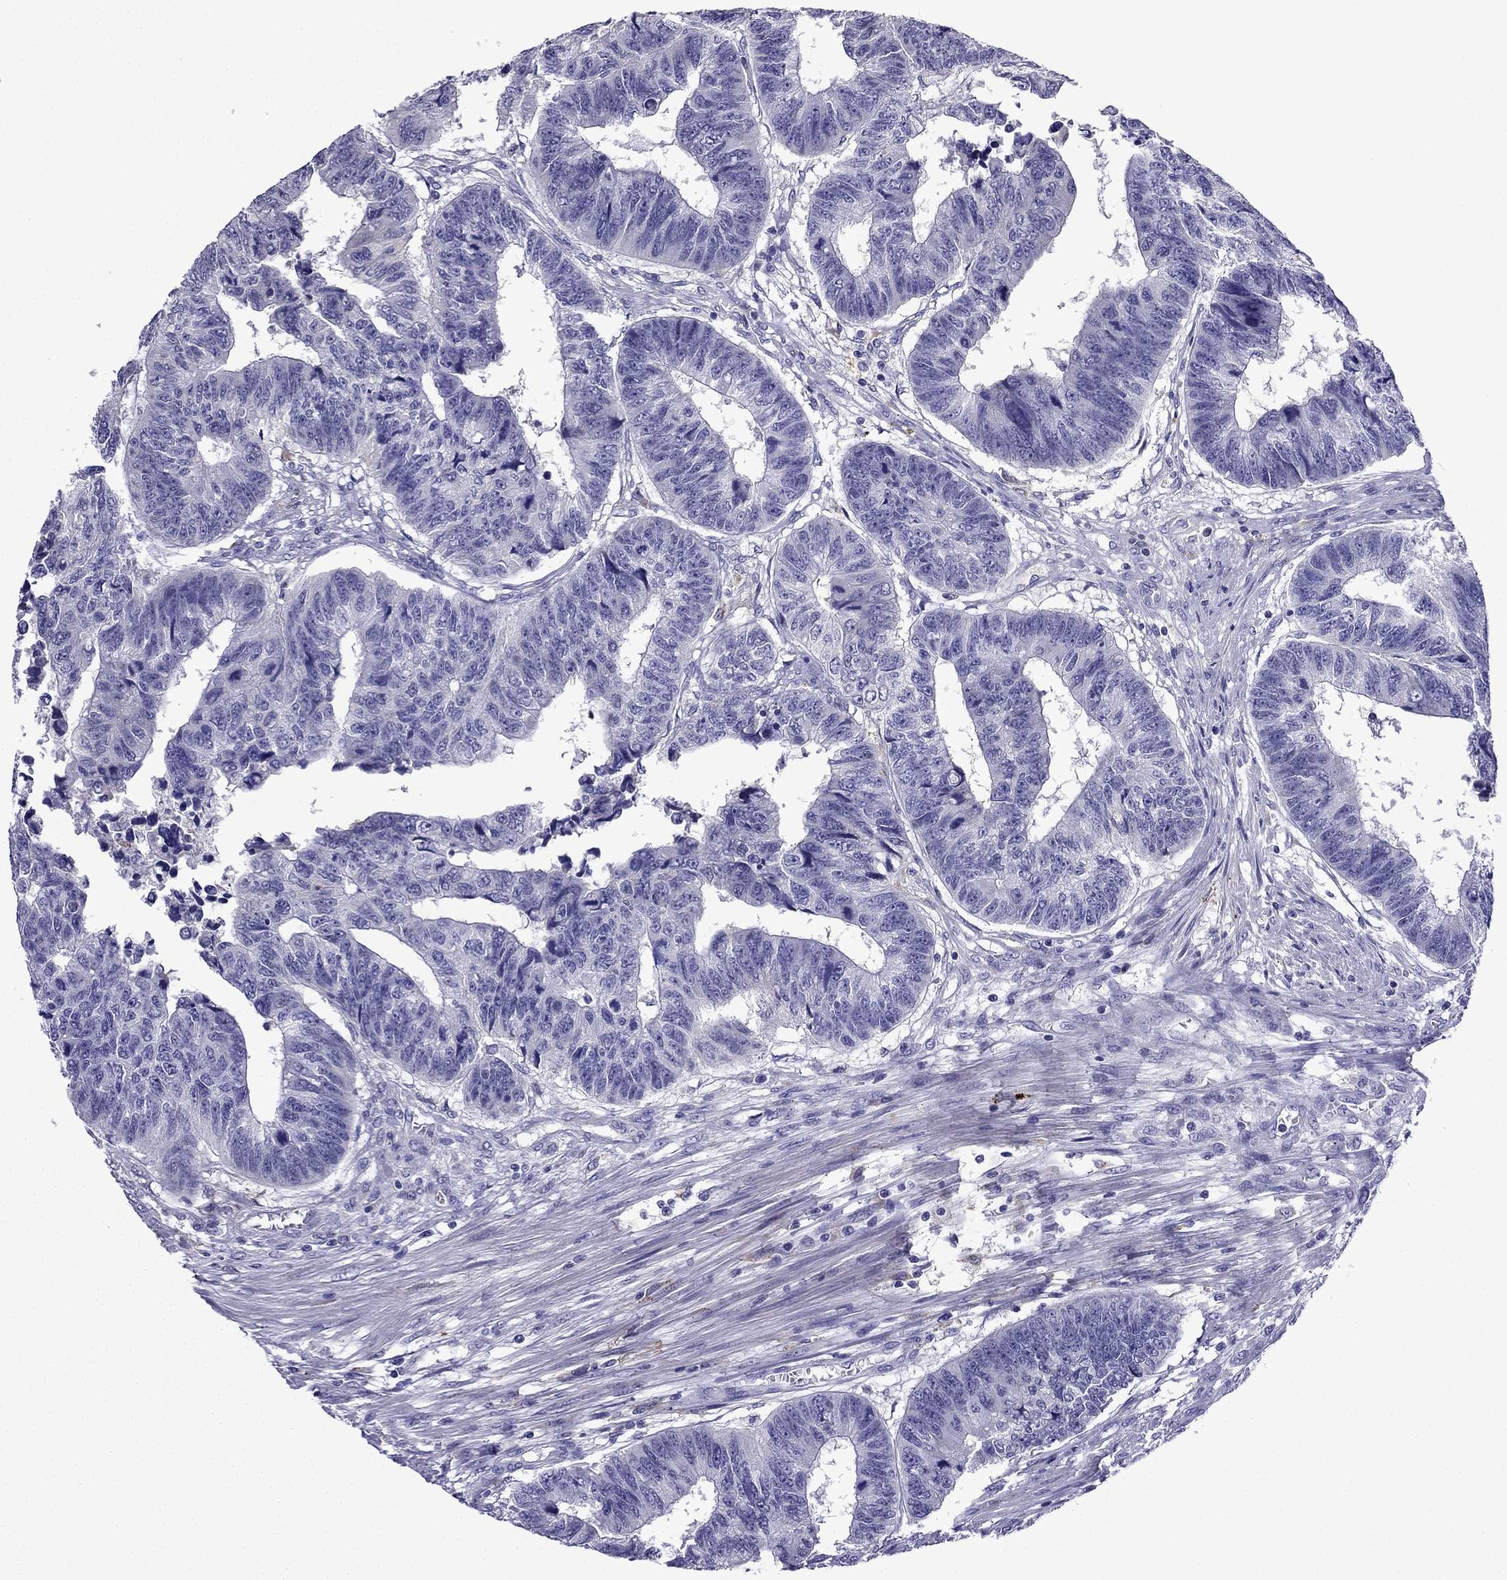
{"staining": {"intensity": "negative", "quantity": "none", "location": "none"}, "tissue": "colorectal cancer", "cell_type": "Tumor cells", "image_type": "cancer", "snomed": [{"axis": "morphology", "description": "Adenocarcinoma, NOS"}, {"axis": "topography", "description": "Rectum"}], "caption": "An immunohistochemistry image of colorectal cancer is shown. There is no staining in tumor cells of colorectal cancer. (Brightfield microscopy of DAB immunohistochemistry (IHC) at high magnification).", "gene": "TSSK4", "patient": {"sex": "female", "age": 85}}